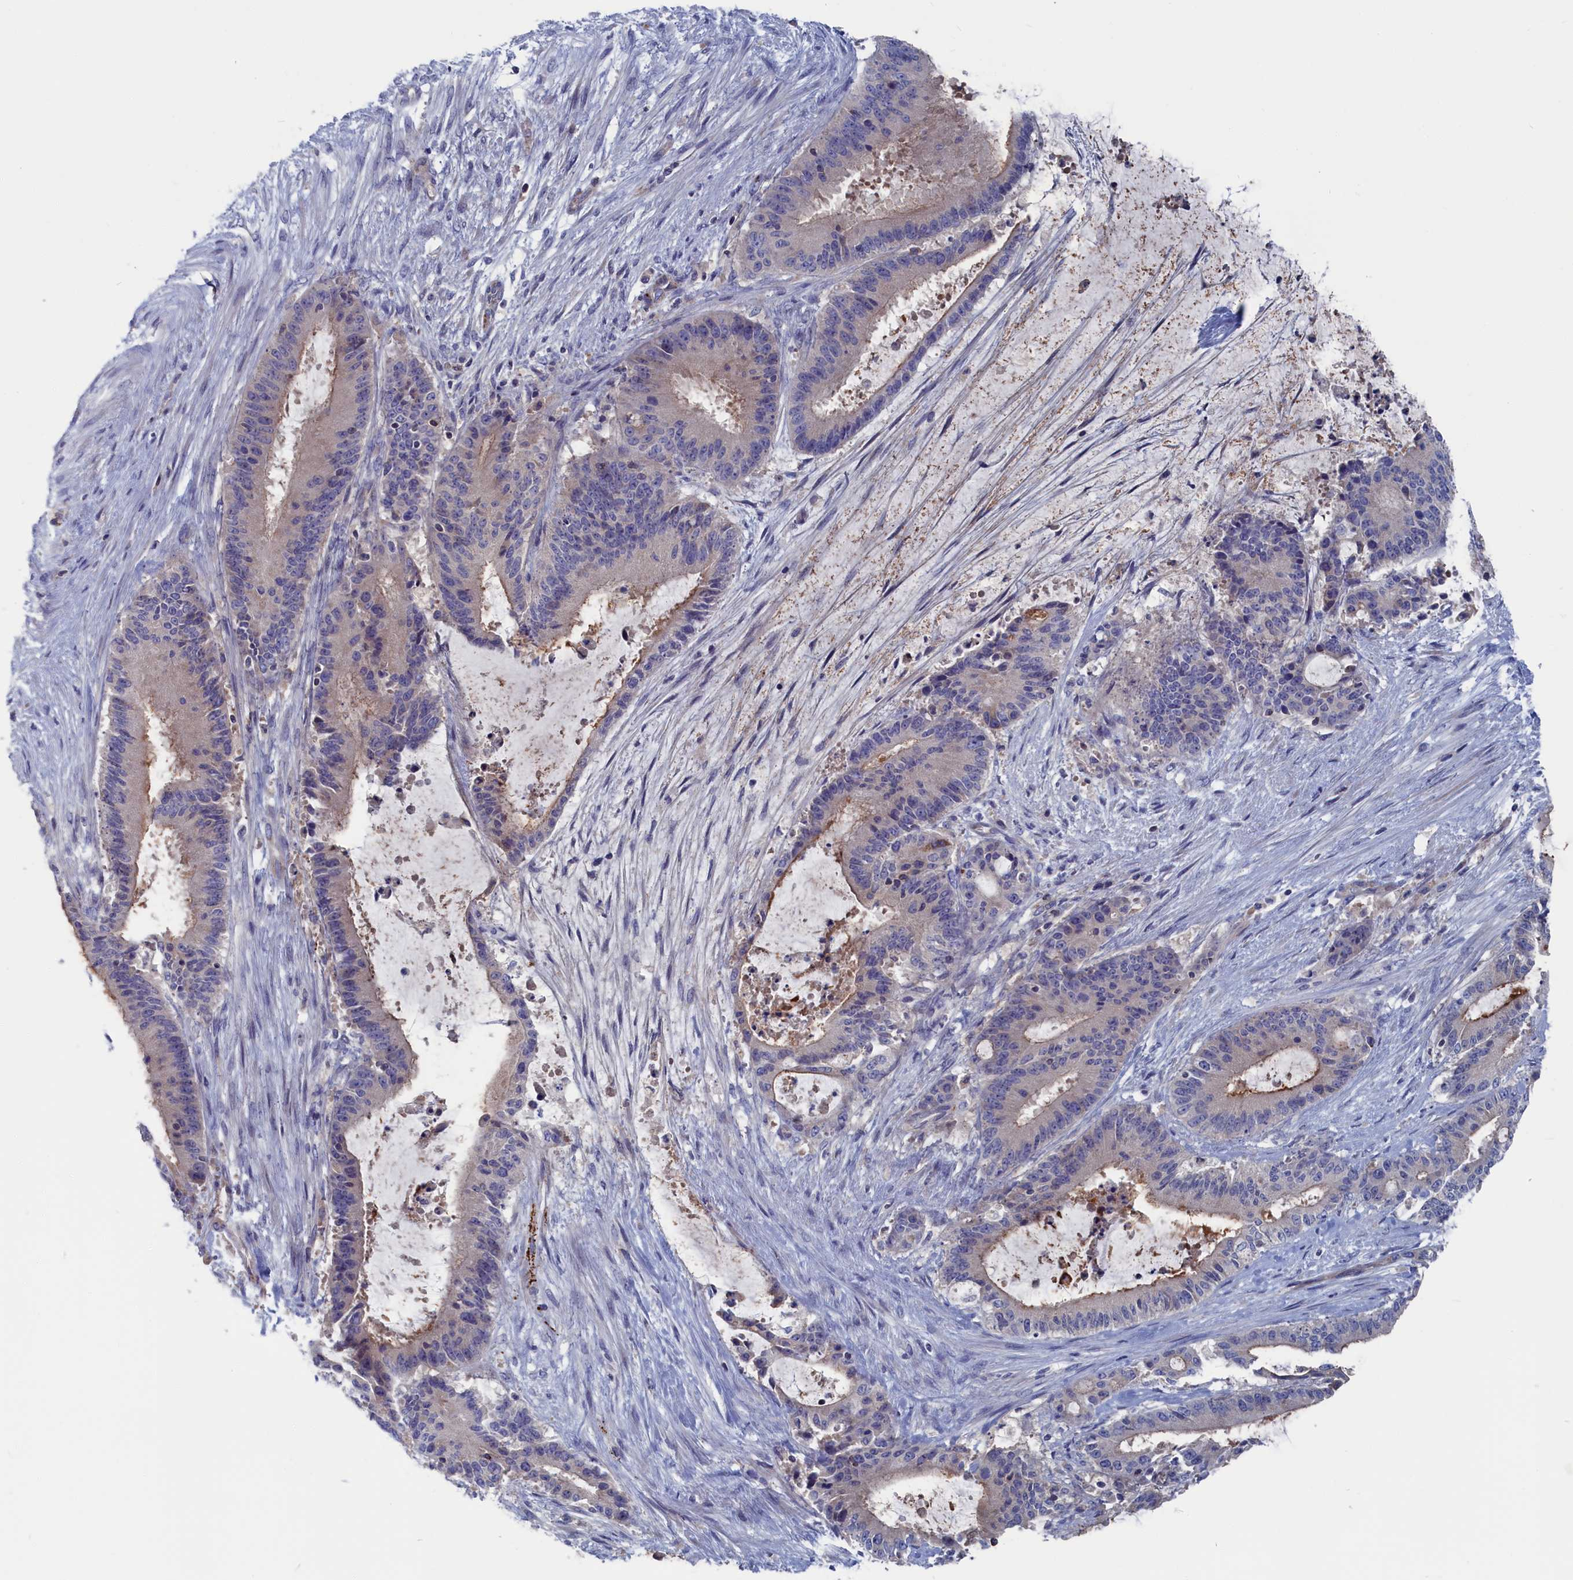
{"staining": {"intensity": "negative", "quantity": "none", "location": "none"}, "tissue": "liver cancer", "cell_type": "Tumor cells", "image_type": "cancer", "snomed": [{"axis": "morphology", "description": "Normal tissue, NOS"}, {"axis": "morphology", "description": "Cholangiocarcinoma"}, {"axis": "topography", "description": "Liver"}, {"axis": "topography", "description": "Peripheral nerve tissue"}], "caption": "Tumor cells are negative for brown protein staining in liver cancer (cholangiocarcinoma).", "gene": "CEND1", "patient": {"sex": "female", "age": 73}}